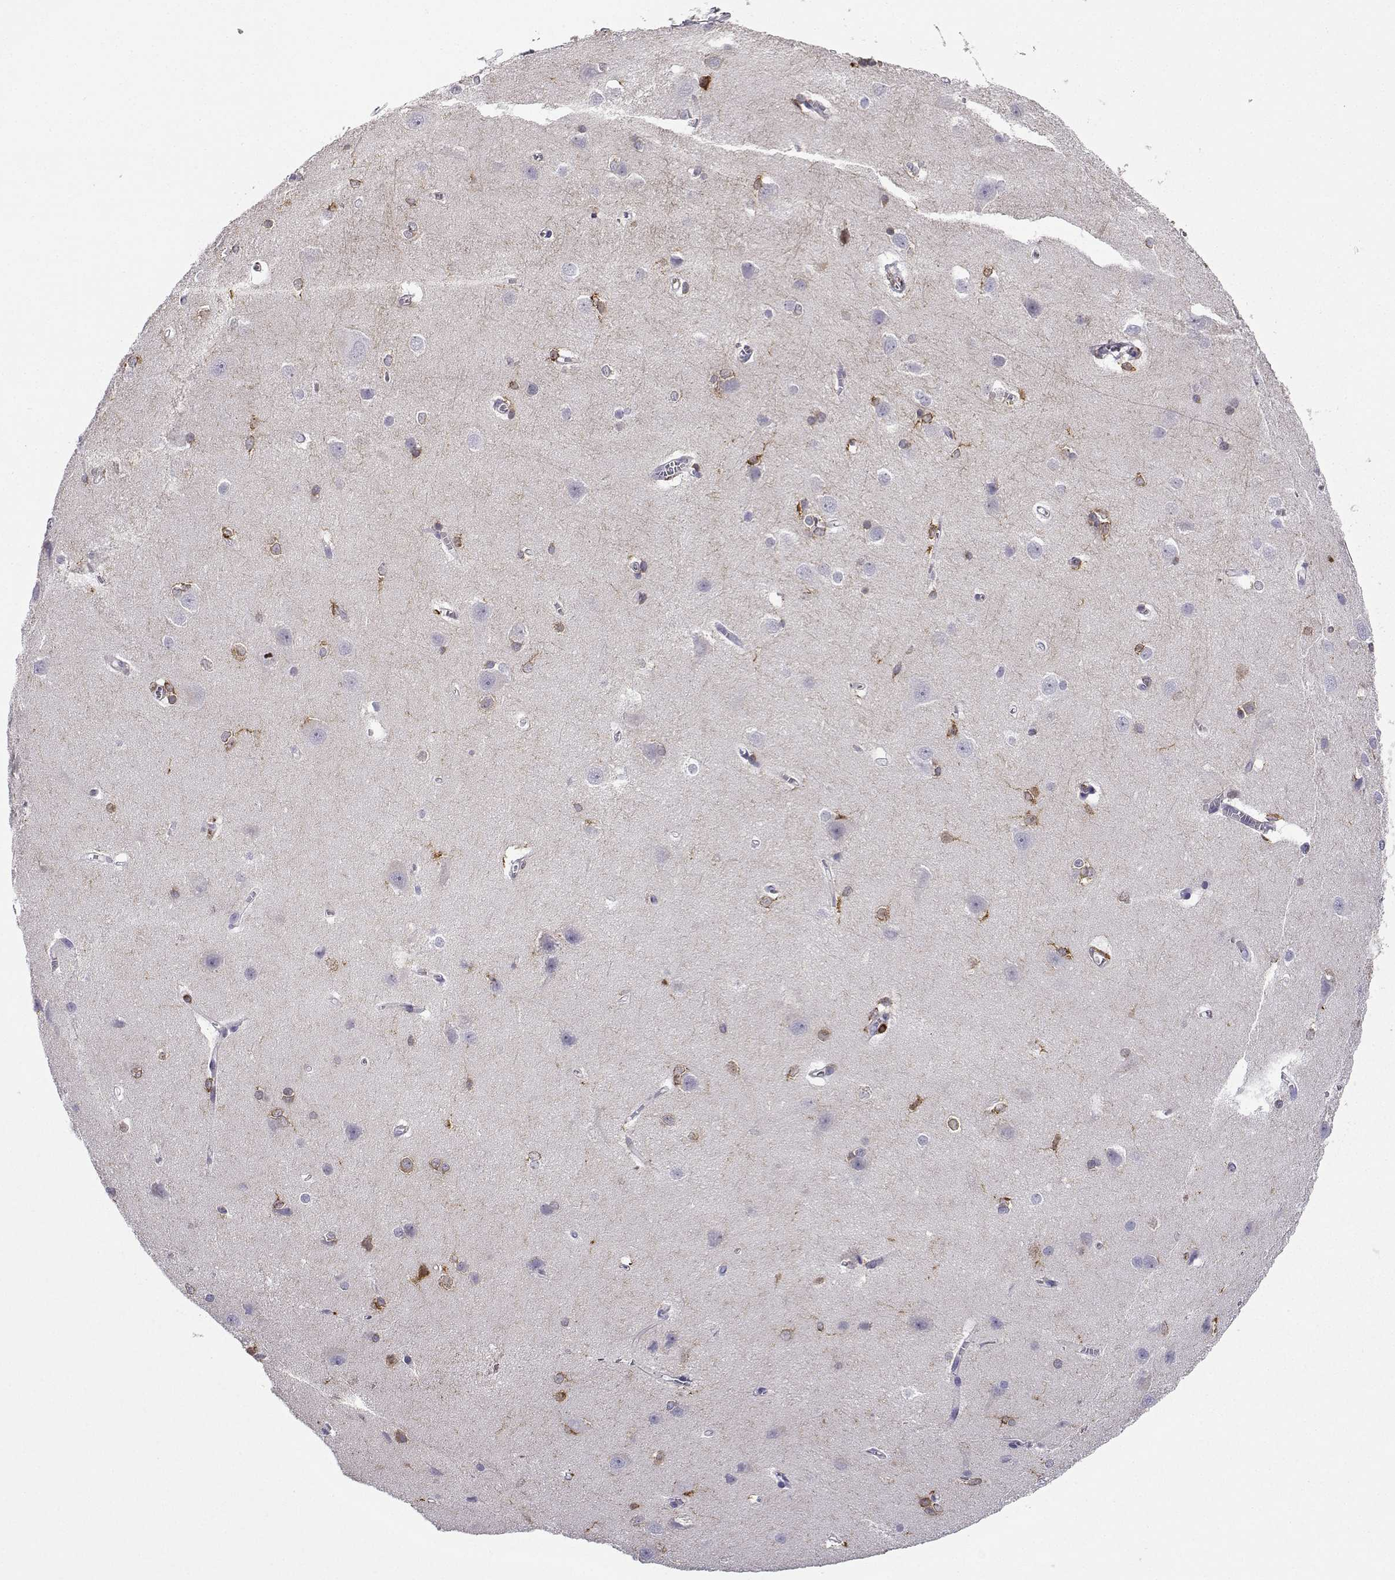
{"staining": {"intensity": "negative", "quantity": "none", "location": "none"}, "tissue": "cerebral cortex", "cell_type": "Endothelial cells", "image_type": "normal", "snomed": [{"axis": "morphology", "description": "Normal tissue, NOS"}, {"axis": "topography", "description": "Cerebral cortex"}], "caption": "High power microscopy photomicrograph of an immunohistochemistry (IHC) histopathology image of normal cerebral cortex, revealing no significant staining in endothelial cells.", "gene": "DOCK10", "patient": {"sex": "male", "age": 37}}